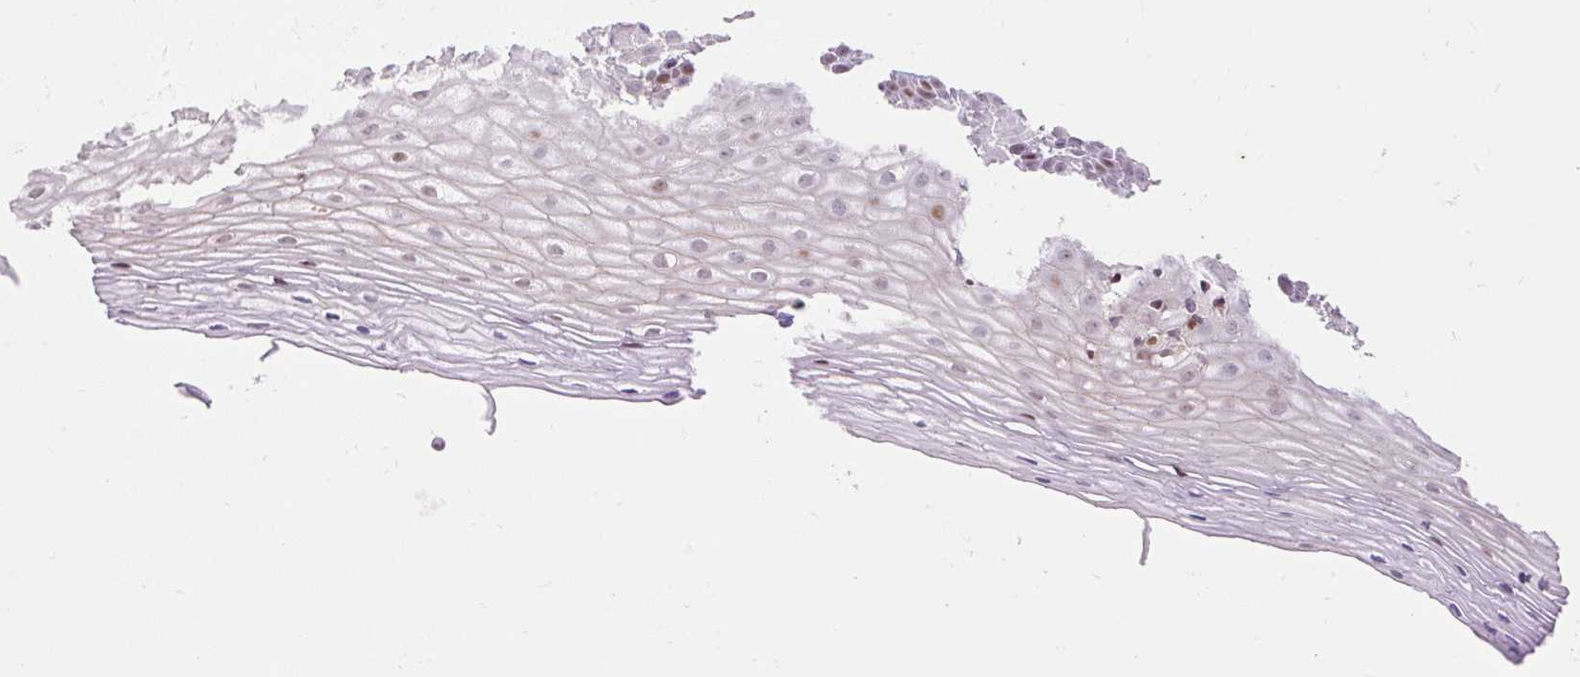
{"staining": {"intensity": "moderate", "quantity": ">75%", "location": "nuclear"}, "tissue": "cervix", "cell_type": "Glandular cells", "image_type": "normal", "snomed": [{"axis": "morphology", "description": "Normal tissue, NOS"}, {"axis": "topography", "description": "Cervix"}], "caption": "IHC image of unremarkable cervix stained for a protein (brown), which exhibits medium levels of moderate nuclear staining in approximately >75% of glandular cells.", "gene": "RIPPLY3", "patient": {"sex": "female", "age": 36}}